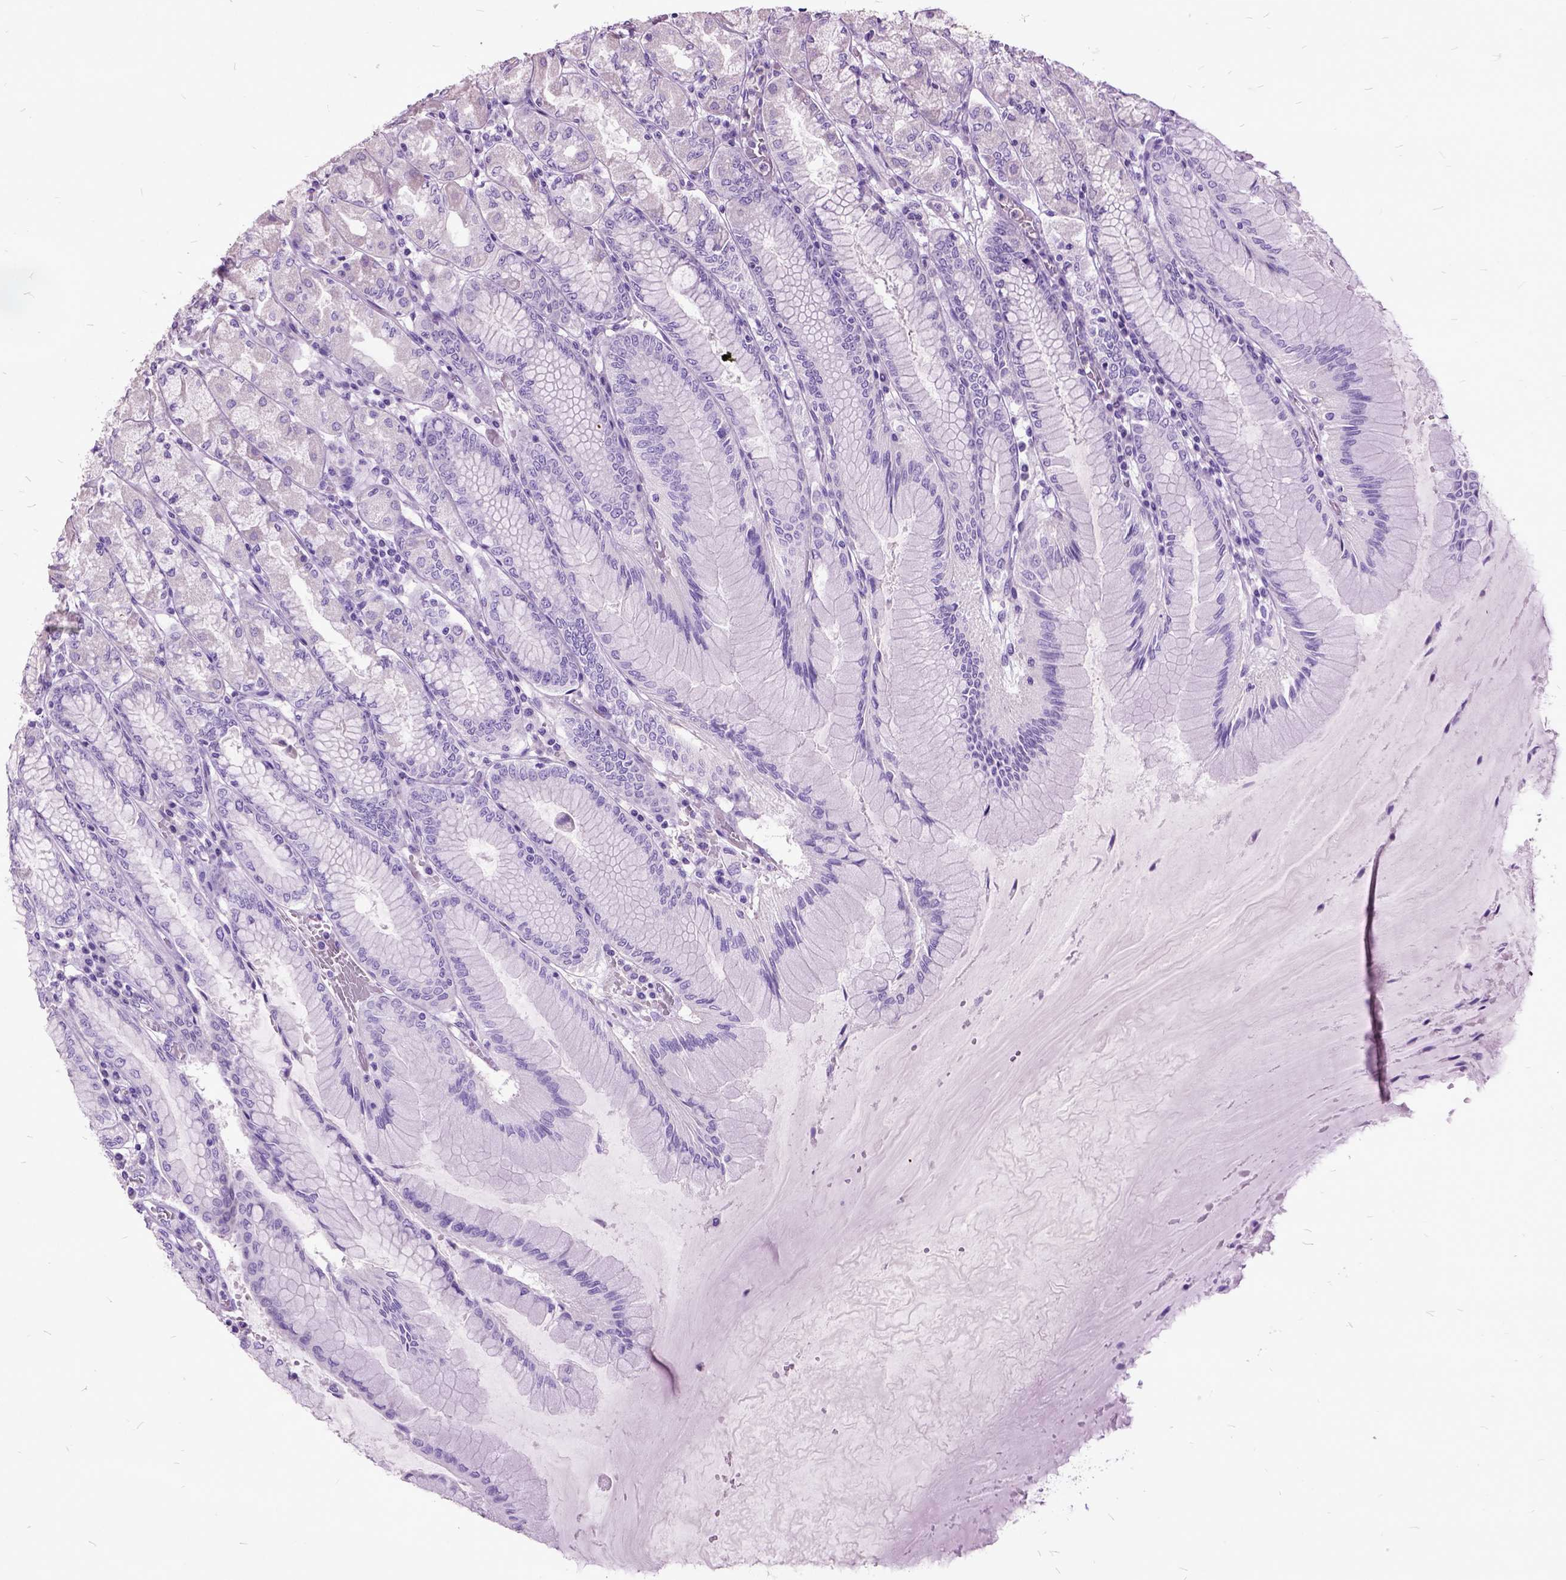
{"staining": {"intensity": "negative", "quantity": "none", "location": "none"}, "tissue": "stomach", "cell_type": "Glandular cells", "image_type": "normal", "snomed": [{"axis": "morphology", "description": "Normal tissue, NOS"}, {"axis": "topography", "description": "Stomach, upper"}], "caption": "Stomach stained for a protein using immunohistochemistry (IHC) reveals no positivity glandular cells.", "gene": "MME", "patient": {"sex": "male", "age": 69}}